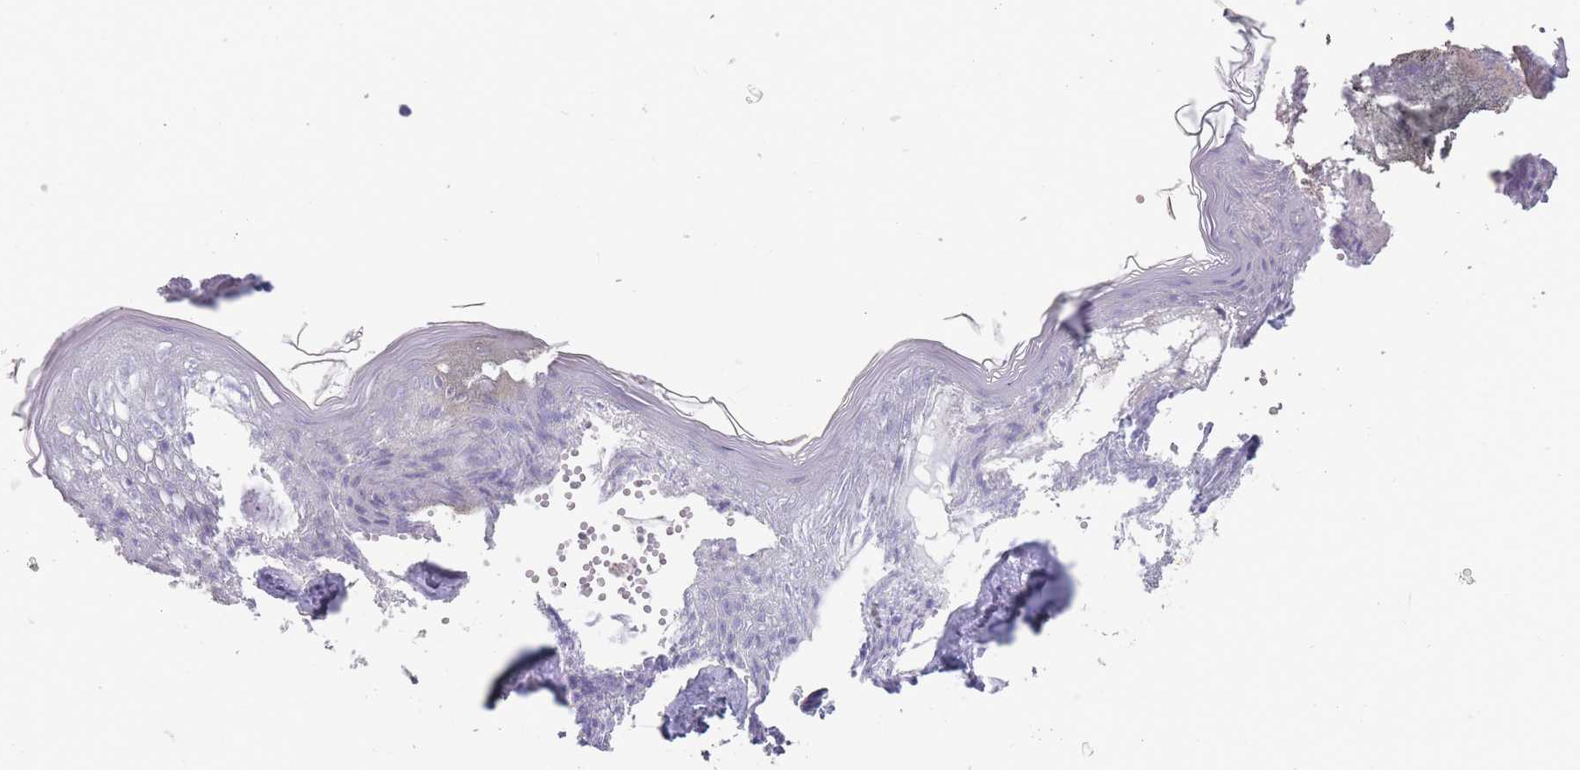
{"staining": {"intensity": "negative", "quantity": "none", "location": "none"}, "tissue": "skin", "cell_type": "Fibroblasts", "image_type": "normal", "snomed": [{"axis": "morphology", "description": "Normal tissue, NOS"}, {"axis": "topography", "description": "Skin"}], "caption": "DAB (3,3'-diaminobenzidine) immunohistochemical staining of benign human skin demonstrates no significant positivity in fibroblasts. (Stains: DAB immunohistochemistry (IHC) with hematoxylin counter stain, Microscopy: brightfield microscopy at high magnification).", "gene": "PAIP2B", "patient": {"sex": "female", "age": 34}}